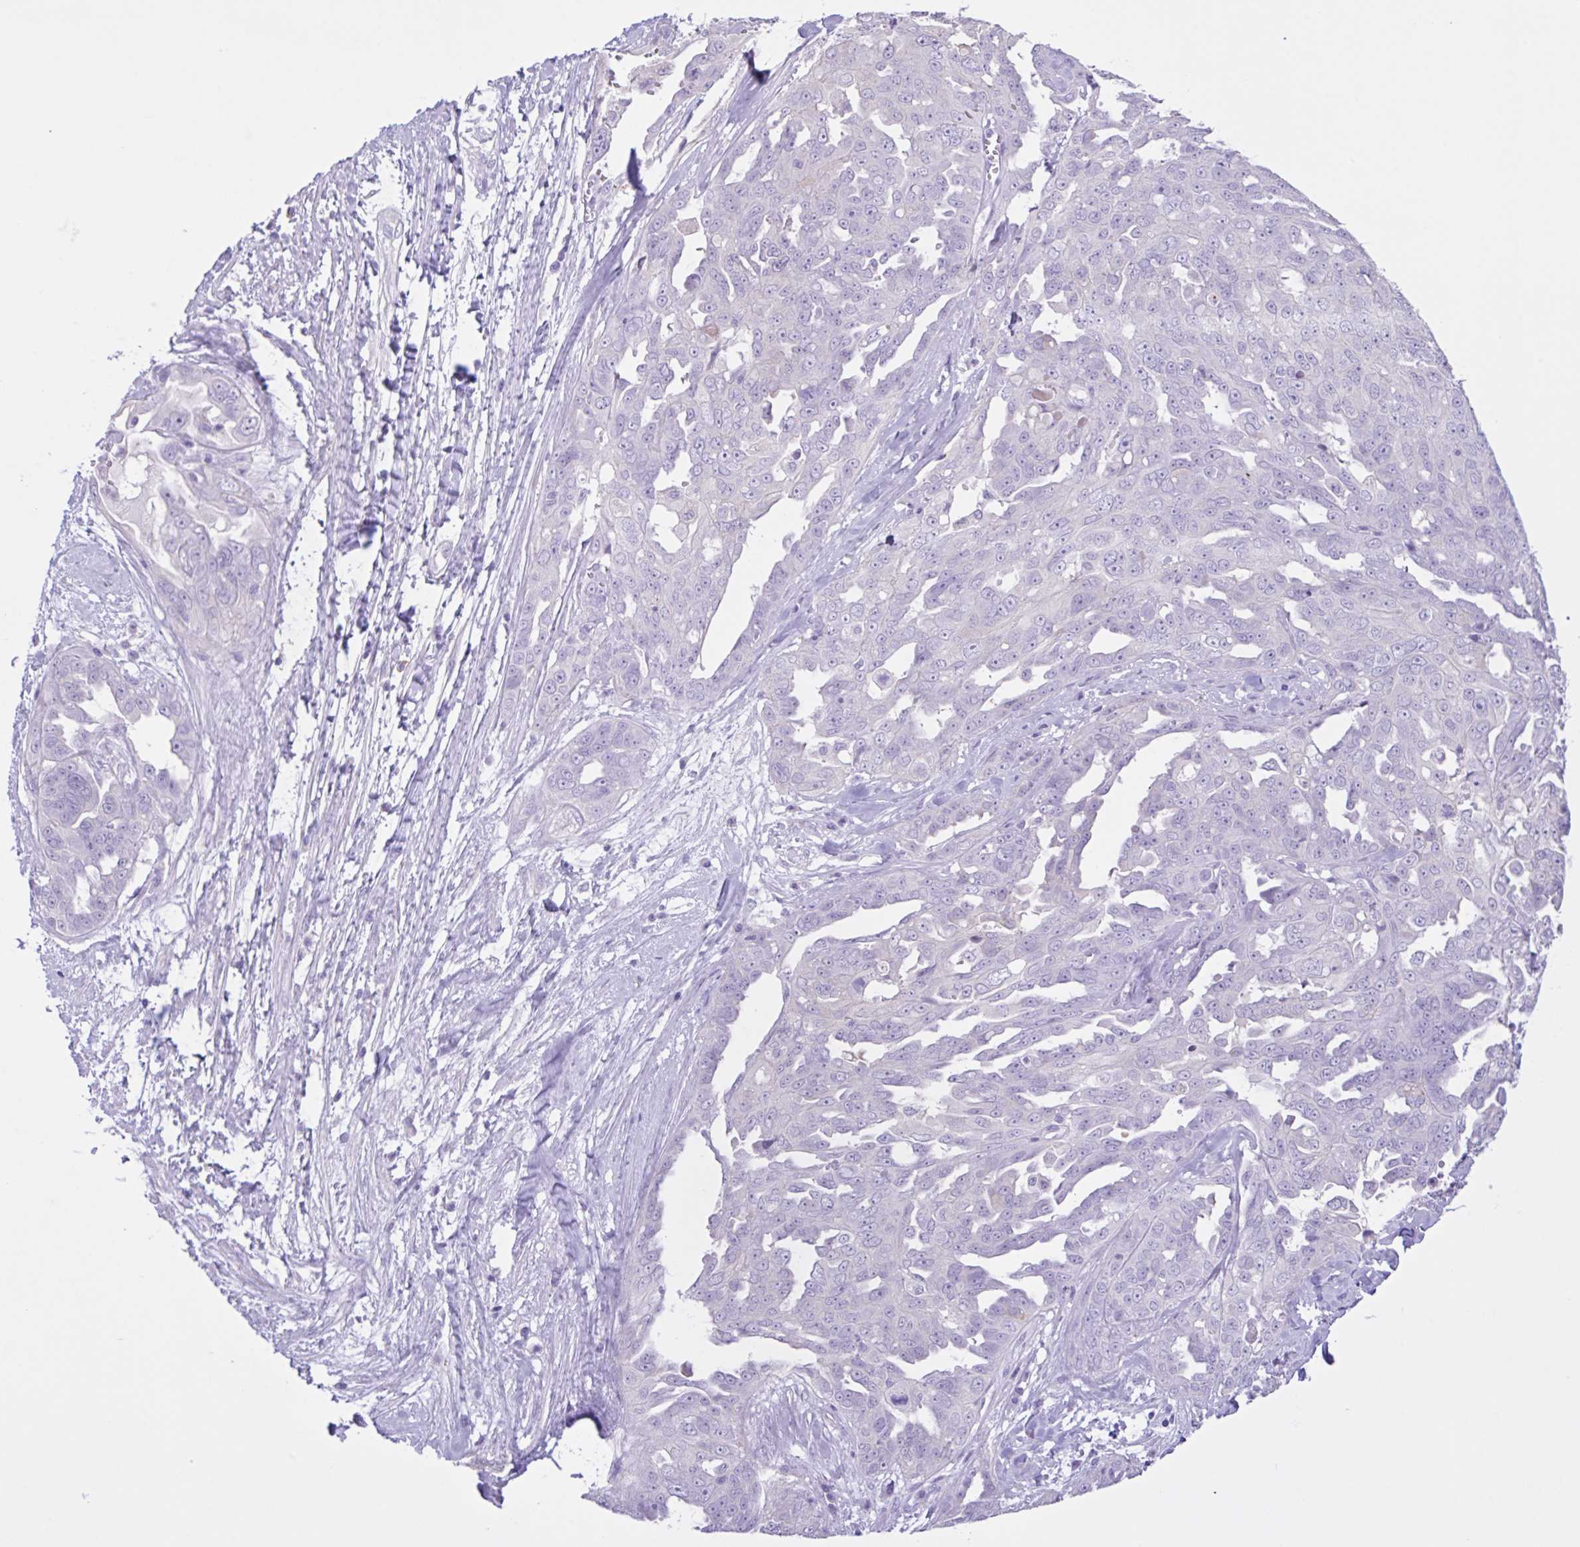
{"staining": {"intensity": "negative", "quantity": "none", "location": "none"}, "tissue": "ovarian cancer", "cell_type": "Tumor cells", "image_type": "cancer", "snomed": [{"axis": "morphology", "description": "Carcinoma, endometroid"}, {"axis": "topography", "description": "Ovary"}], "caption": "Immunohistochemistry (IHC) image of neoplastic tissue: human ovarian endometroid carcinoma stained with DAB (3,3'-diaminobenzidine) shows no significant protein positivity in tumor cells. (DAB (3,3'-diaminobenzidine) immunohistochemistry visualized using brightfield microscopy, high magnification).", "gene": "CST11", "patient": {"sex": "female", "age": 70}}